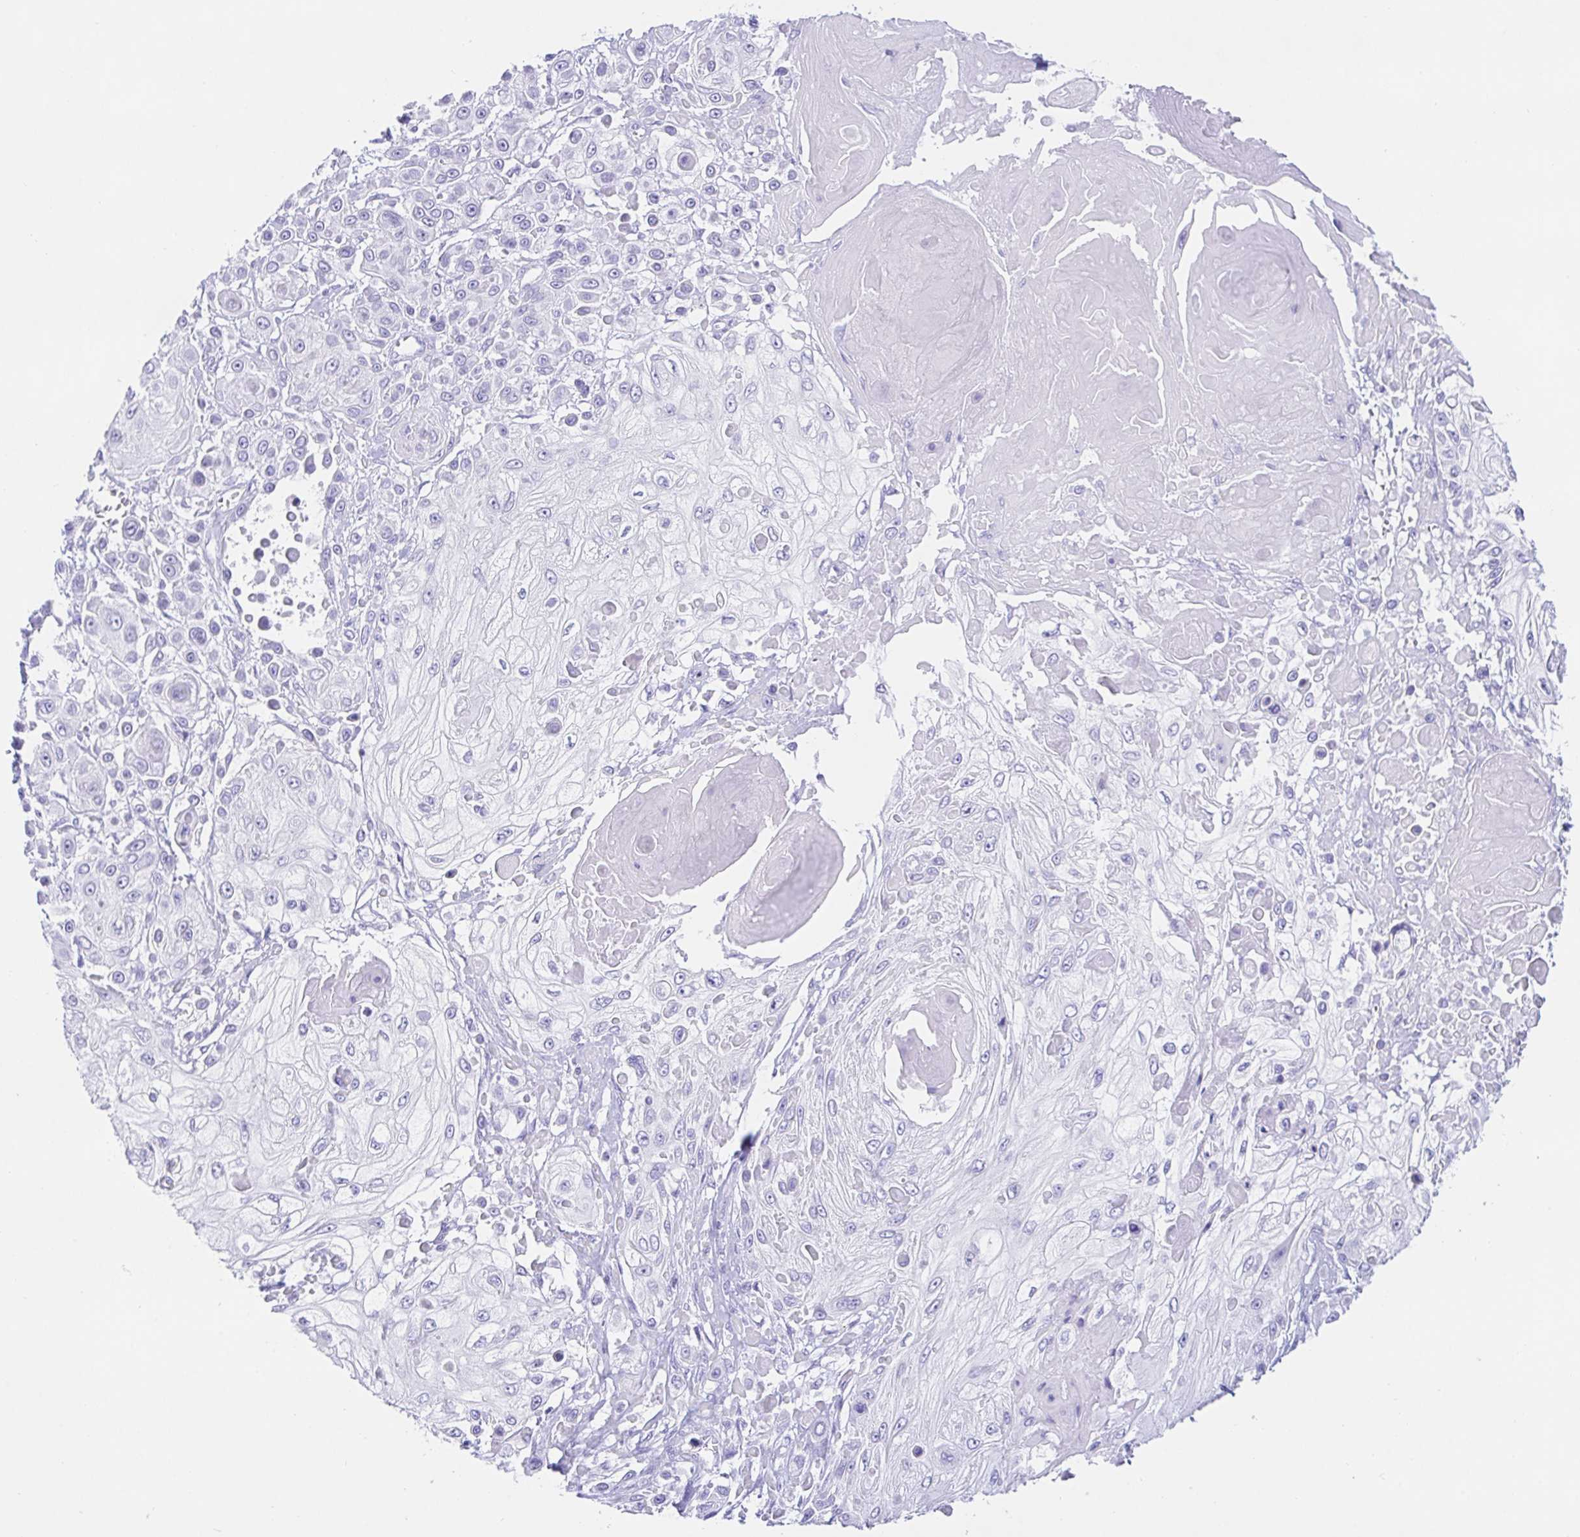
{"staining": {"intensity": "negative", "quantity": "none", "location": "none"}, "tissue": "skin cancer", "cell_type": "Tumor cells", "image_type": "cancer", "snomed": [{"axis": "morphology", "description": "Squamous cell carcinoma, NOS"}, {"axis": "topography", "description": "Skin"}], "caption": "Immunohistochemical staining of human skin cancer (squamous cell carcinoma) shows no significant expression in tumor cells.", "gene": "PAX8", "patient": {"sex": "male", "age": 67}}